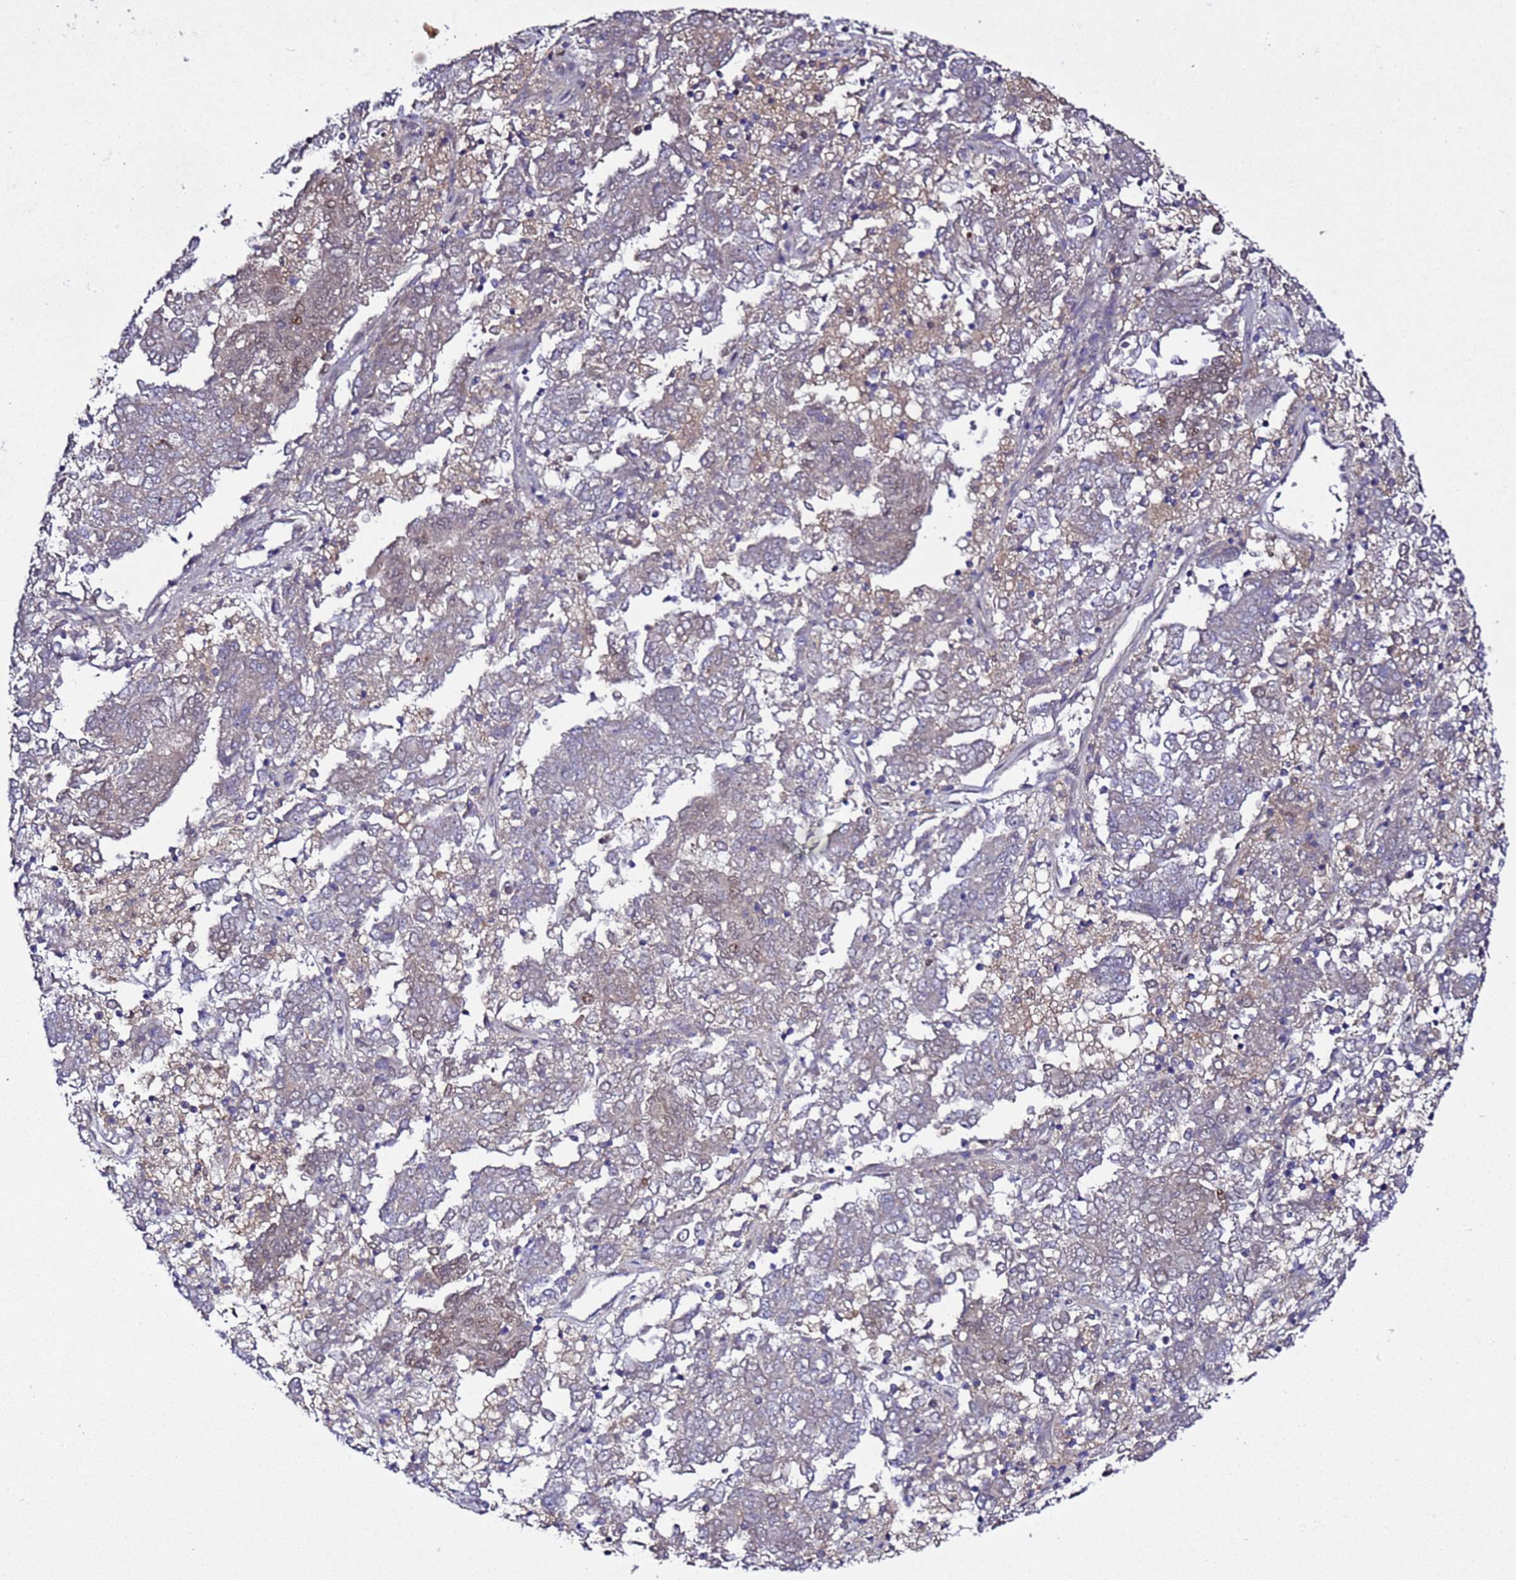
{"staining": {"intensity": "negative", "quantity": "none", "location": "none"}, "tissue": "endometrial cancer", "cell_type": "Tumor cells", "image_type": "cancer", "snomed": [{"axis": "morphology", "description": "Adenocarcinoma, NOS"}, {"axis": "topography", "description": "Endometrium"}], "caption": "This is a micrograph of IHC staining of endometrial cancer (adenocarcinoma), which shows no positivity in tumor cells.", "gene": "ALG3", "patient": {"sex": "female", "age": 80}}